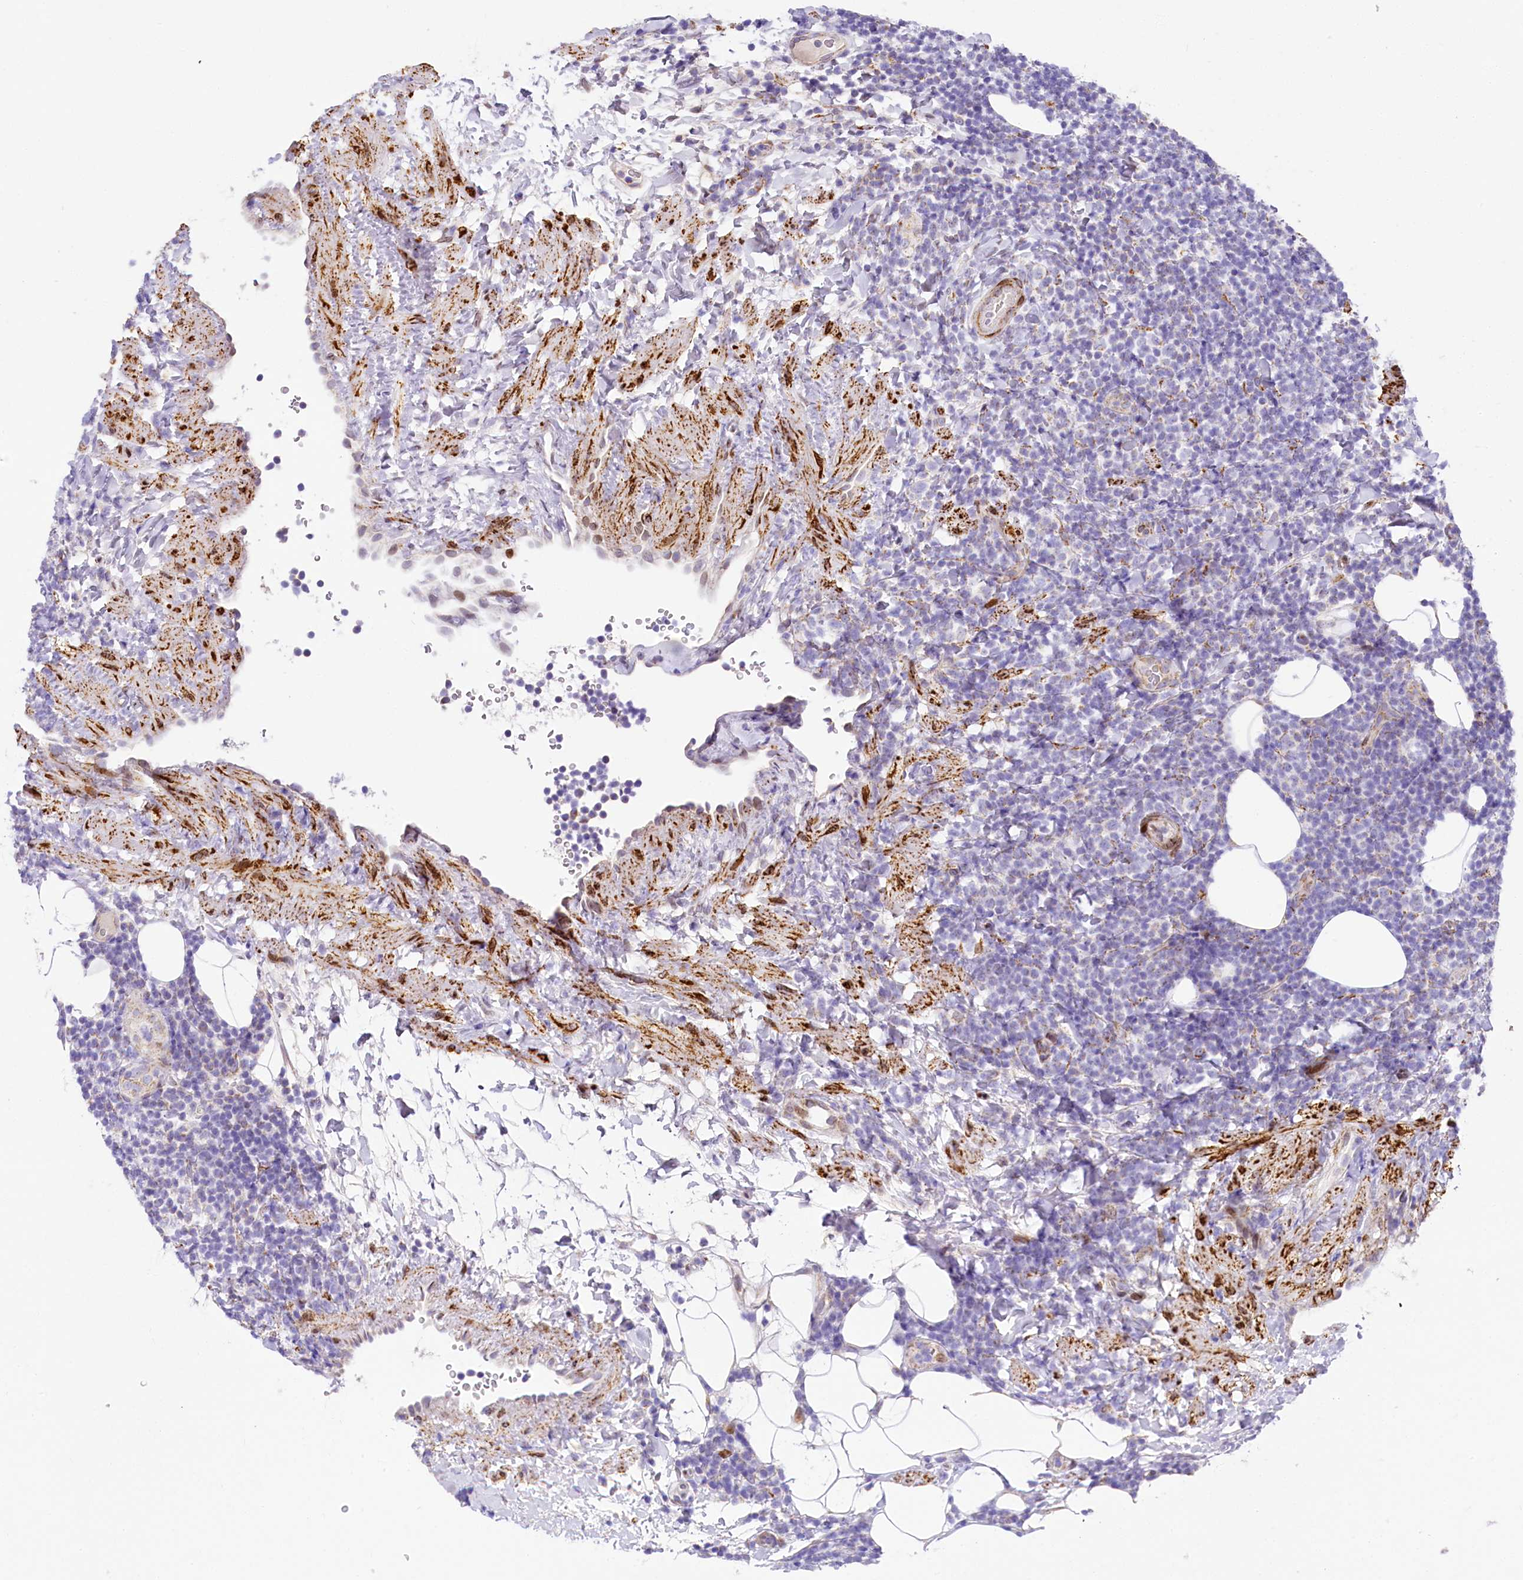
{"staining": {"intensity": "negative", "quantity": "none", "location": "none"}, "tissue": "lymphoma", "cell_type": "Tumor cells", "image_type": "cancer", "snomed": [{"axis": "morphology", "description": "Malignant lymphoma, non-Hodgkin's type, Low grade"}, {"axis": "topography", "description": "Lymph node"}], "caption": "Low-grade malignant lymphoma, non-Hodgkin's type was stained to show a protein in brown. There is no significant staining in tumor cells. (Immunohistochemistry, brightfield microscopy, high magnification).", "gene": "PPIP5K2", "patient": {"sex": "male", "age": 66}}